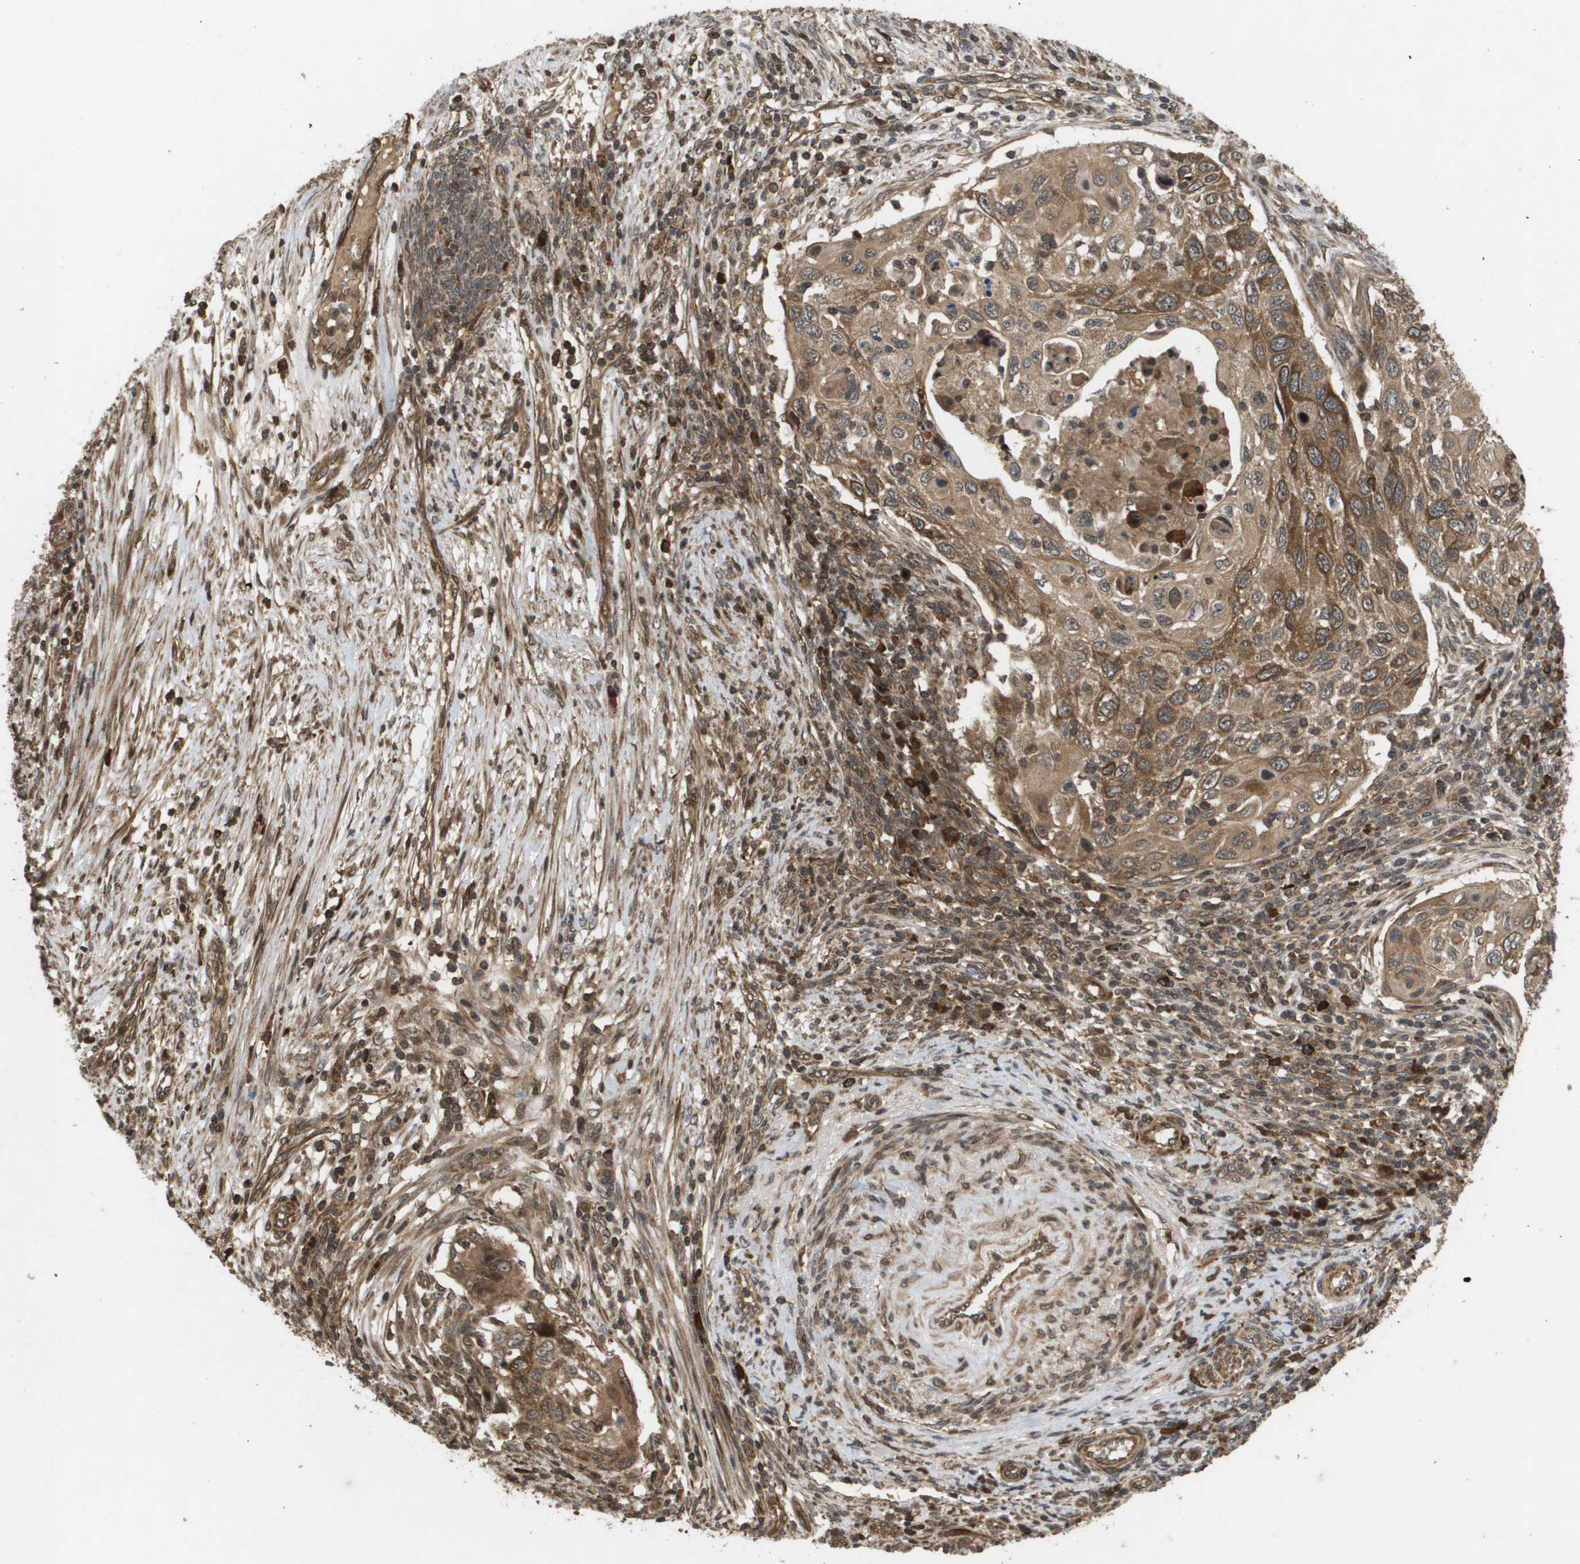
{"staining": {"intensity": "moderate", "quantity": ">75%", "location": "cytoplasmic/membranous"}, "tissue": "cervical cancer", "cell_type": "Tumor cells", "image_type": "cancer", "snomed": [{"axis": "morphology", "description": "Squamous cell carcinoma, NOS"}, {"axis": "topography", "description": "Cervix"}], "caption": "Human cervical squamous cell carcinoma stained for a protein (brown) reveals moderate cytoplasmic/membranous positive staining in about >75% of tumor cells.", "gene": "KIF11", "patient": {"sex": "female", "age": 70}}